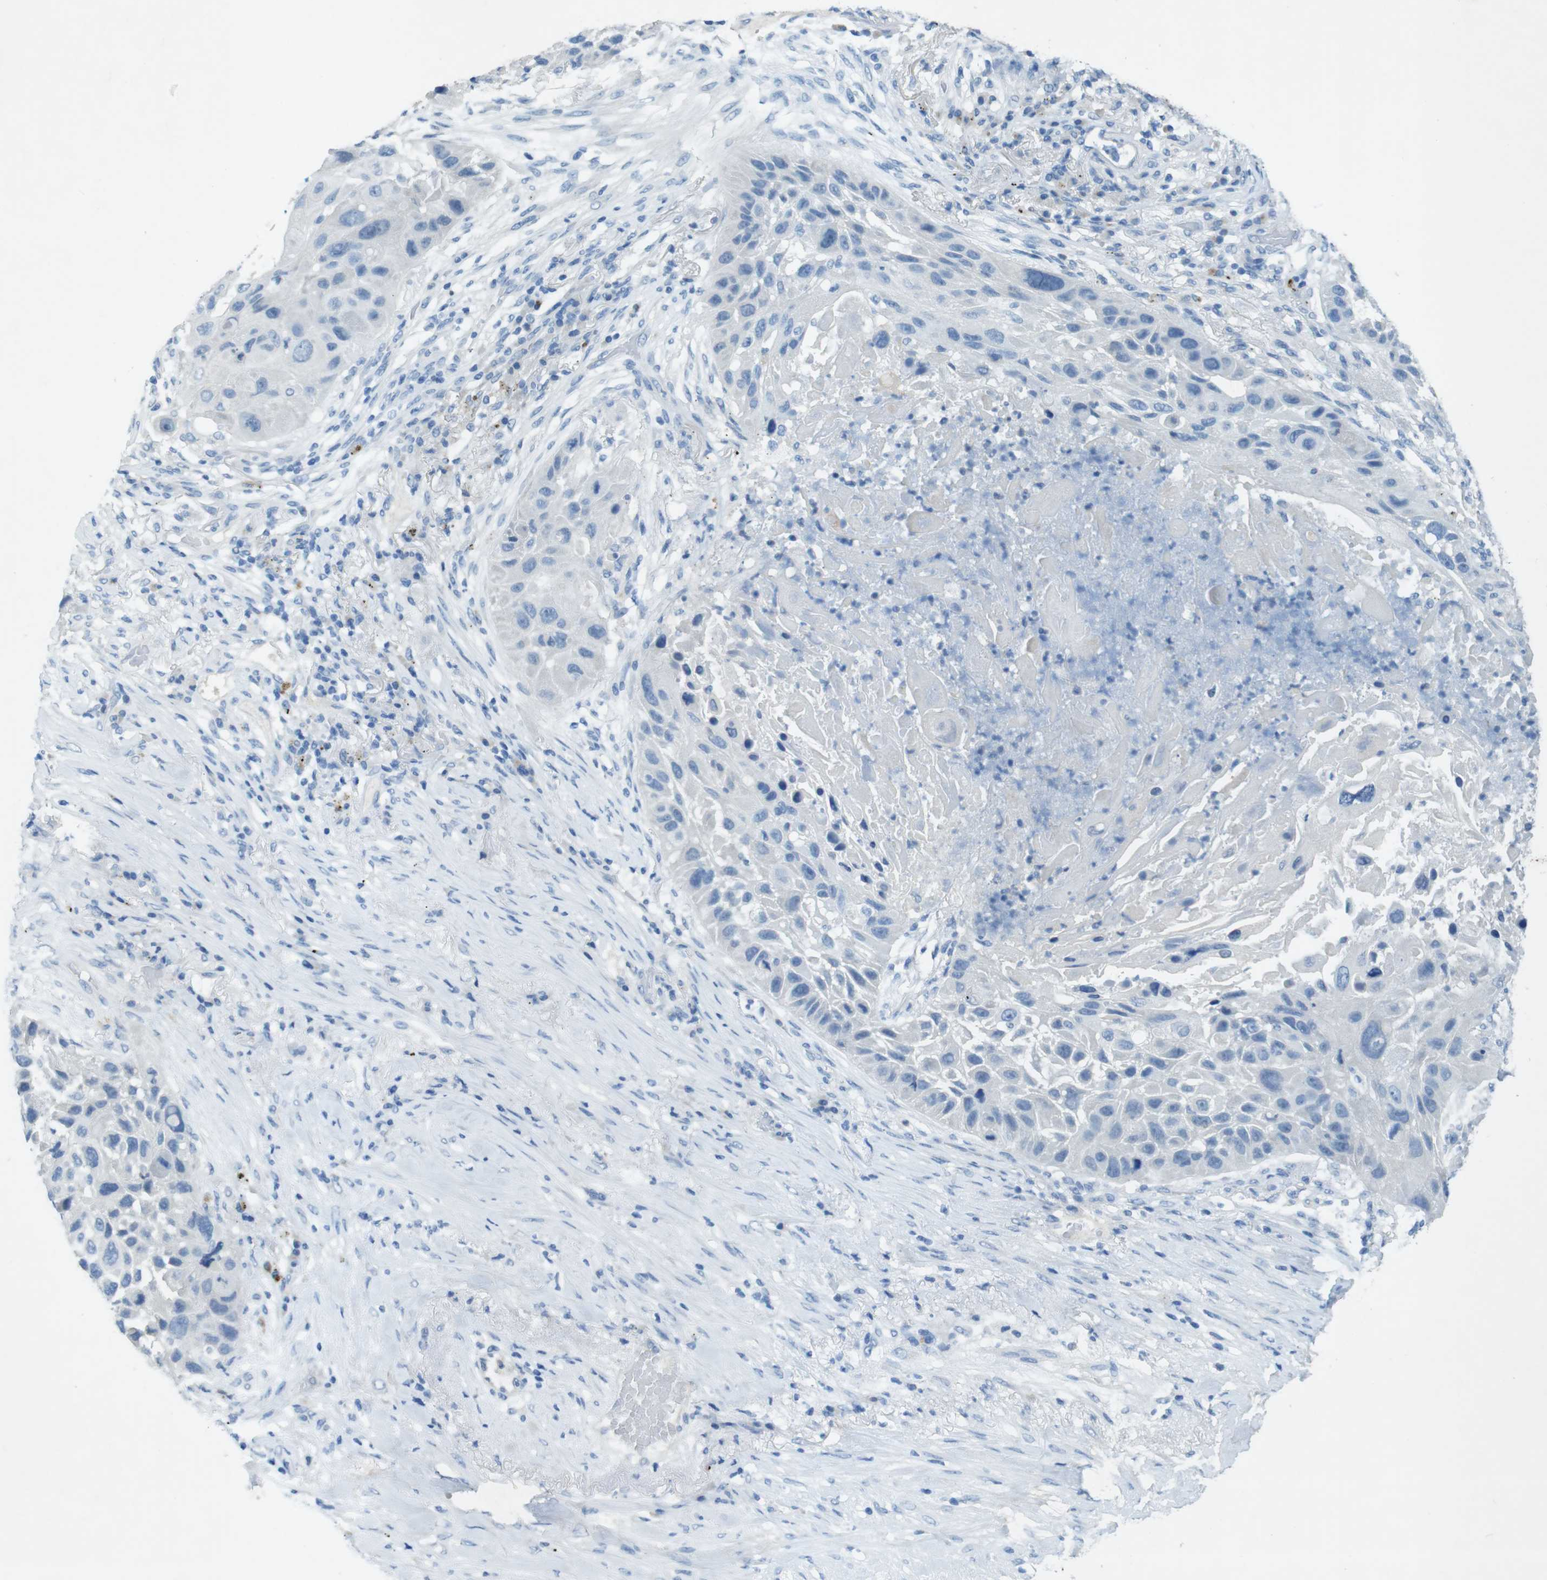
{"staining": {"intensity": "negative", "quantity": "none", "location": "none"}, "tissue": "lung cancer", "cell_type": "Tumor cells", "image_type": "cancer", "snomed": [{"axis": "morphology", "description": "Squamous cell carcinoma, NOS"}, {"axis": "topography", "description": "Lung"}], "caption": "There is no significant positivity in tumor cells of squamous cell carcinoma (lung). (DAB (3,3'-diaminobenzidine) IHC with hematoxylin counter stain).", "gene": "CD320", "patient": {"sex": "male", "age": 57}}